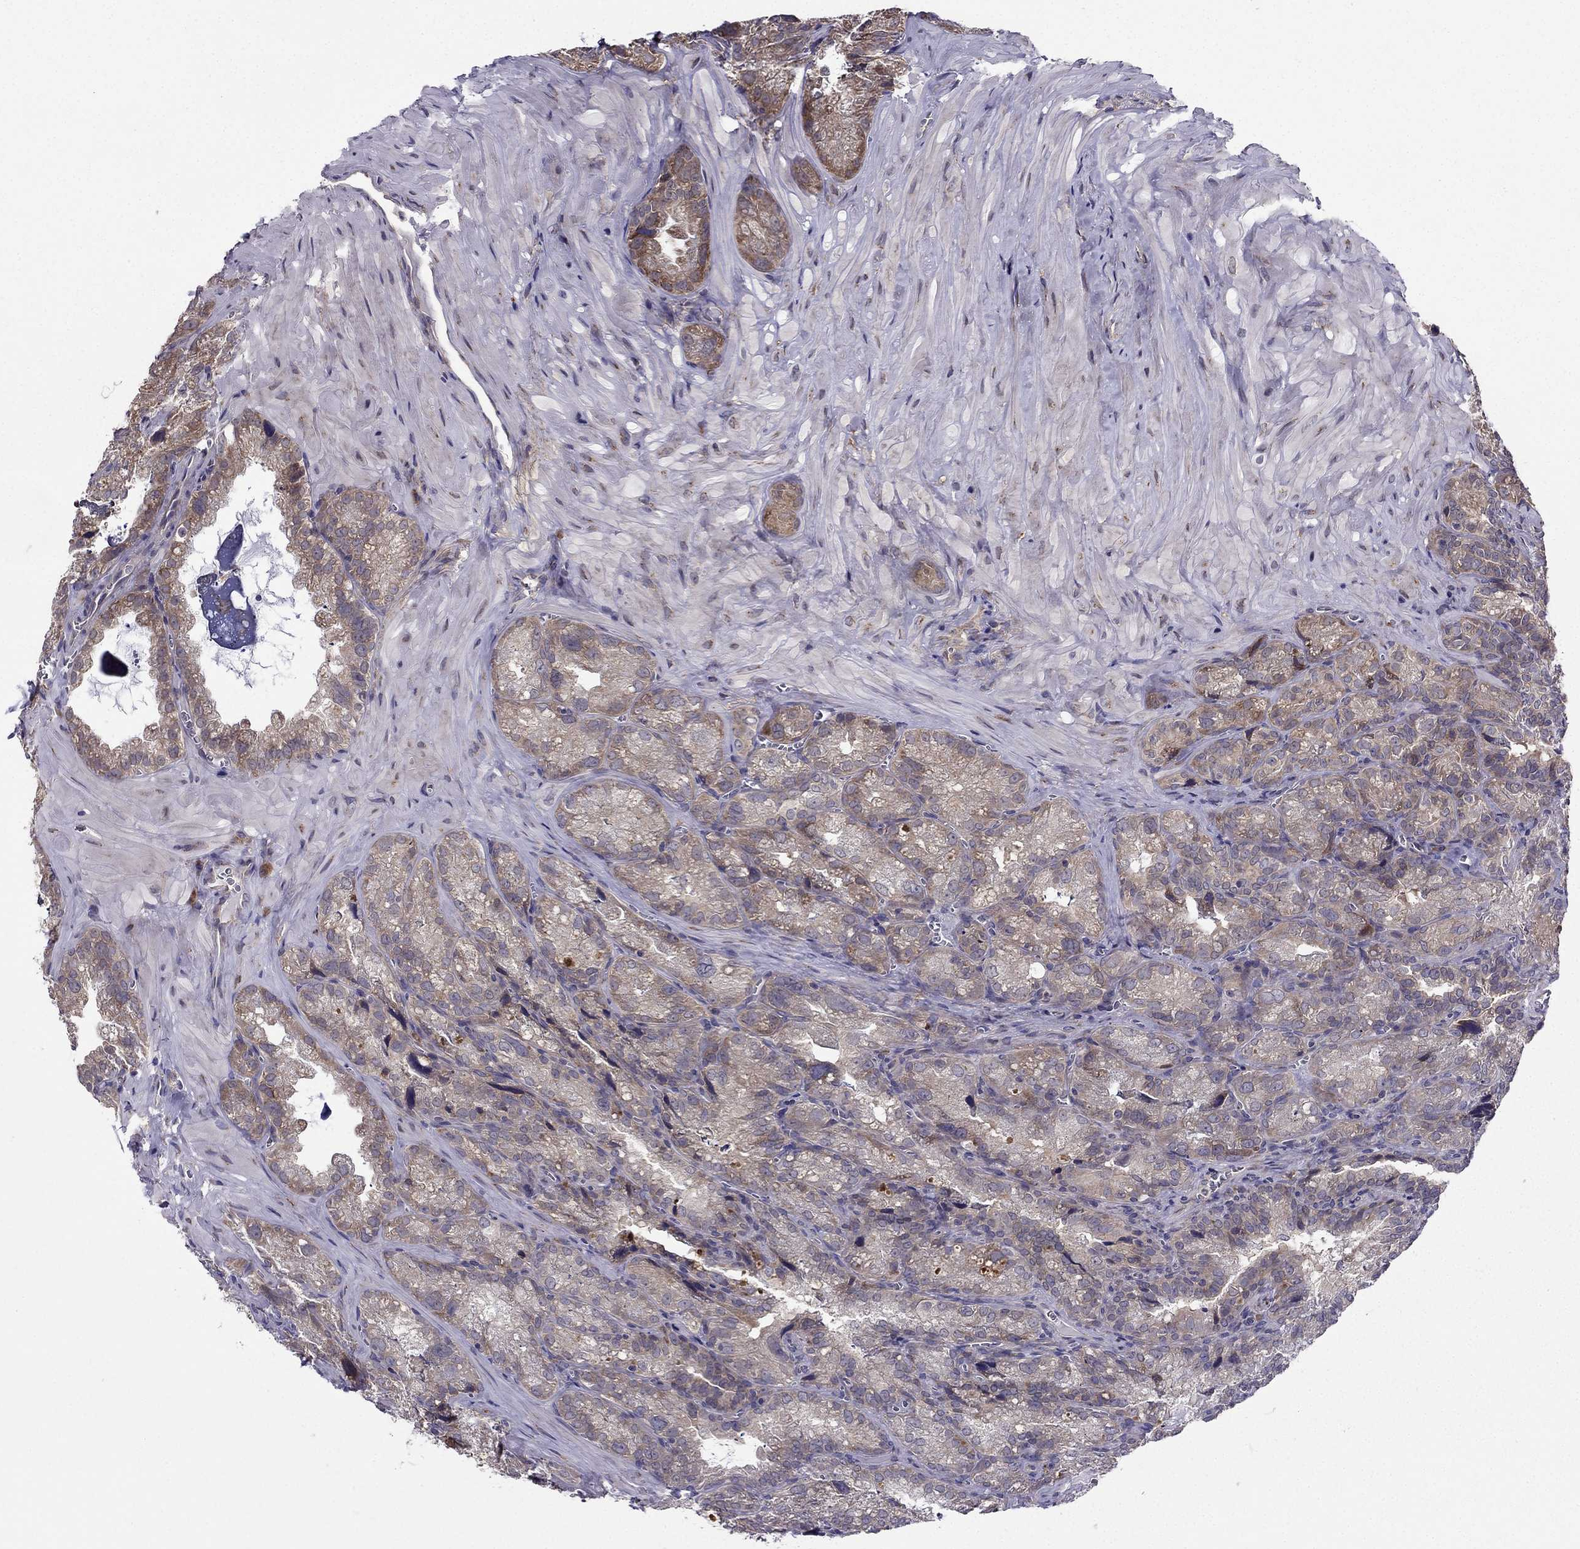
{"staining": {"intensity": "moderate", "quantity": "<25%", "location": "cytoplasmic/membranous"}, "tissue": "seminal vesicle", "cell_type": "Glandular cells", "image_type": "normal", "snomed": [{"axis": "morphology", "description": "Normal tissue, NOS"}, {"axis": "topography", "description": "Seminal veicle"}], "caption": "A brown stain labels moderate cytoplasmic/membranous expression of a protein in glandular cells of unremarkable seminal vesicle. Nuclei are stained in blue.", "gene": "ARHGEF28", "patient": {"sex": "male", "age": 57}}